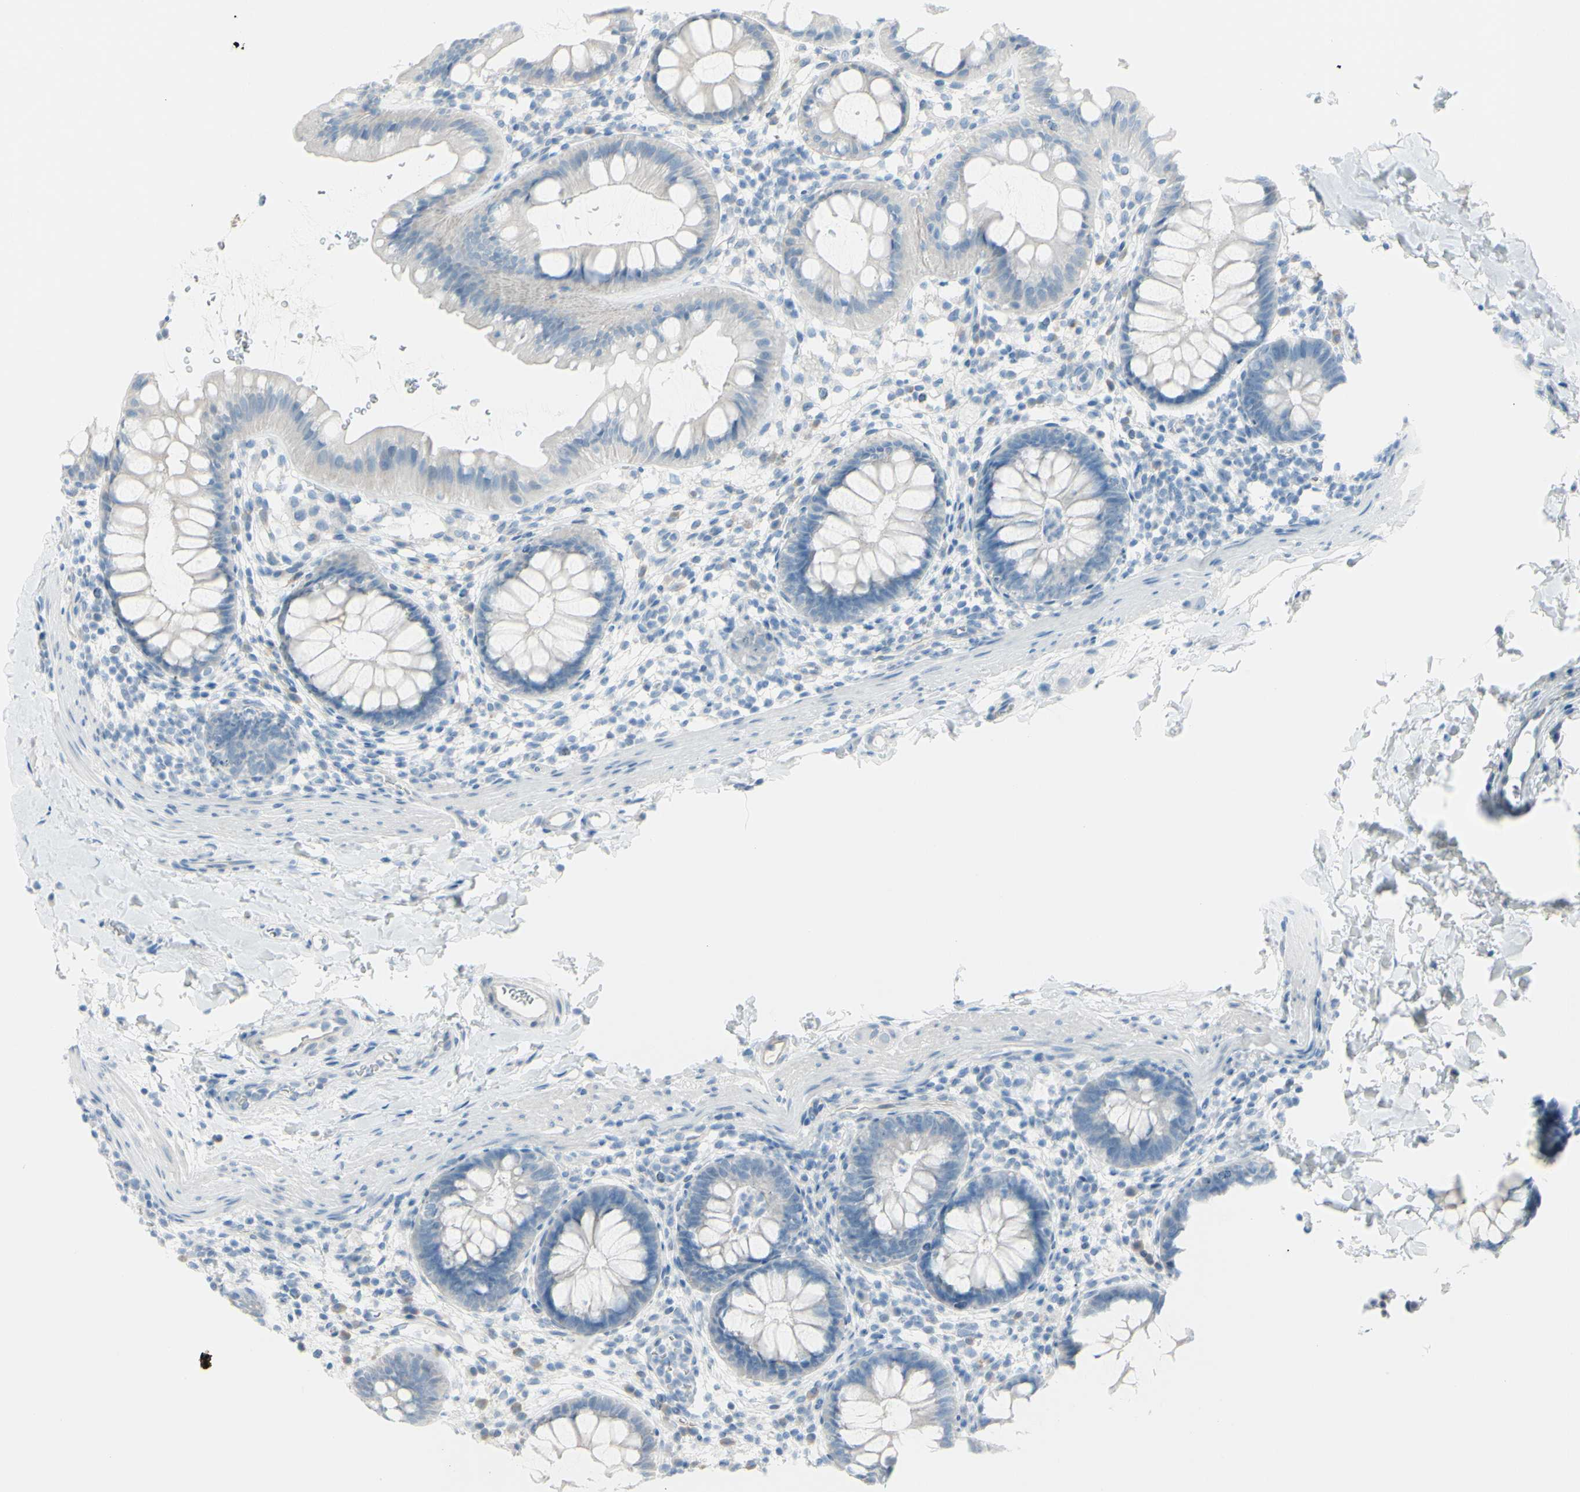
{"staining": {"intensity": "negative", "quantity": "none", "location": "none"}, "tissue": "rectum", "cell_type": "Glandular cells", "image_type": "normal", "snomed": [{"axis": "morphology", "description": "Normal tissue, NOS"}, {"axis": "topography", "description": "Rectum"}], "caption": "DAB (3,3'-diaminobenzidine) immunohistochemical staining of benign human rectum displays no significant expression in glandular cells. (Brightfield microscopy of DAB immunohistochemistry (IHC) at high magnification).", "gene": "TFPI2", "patient": {"sex": "female", "age": 24}}